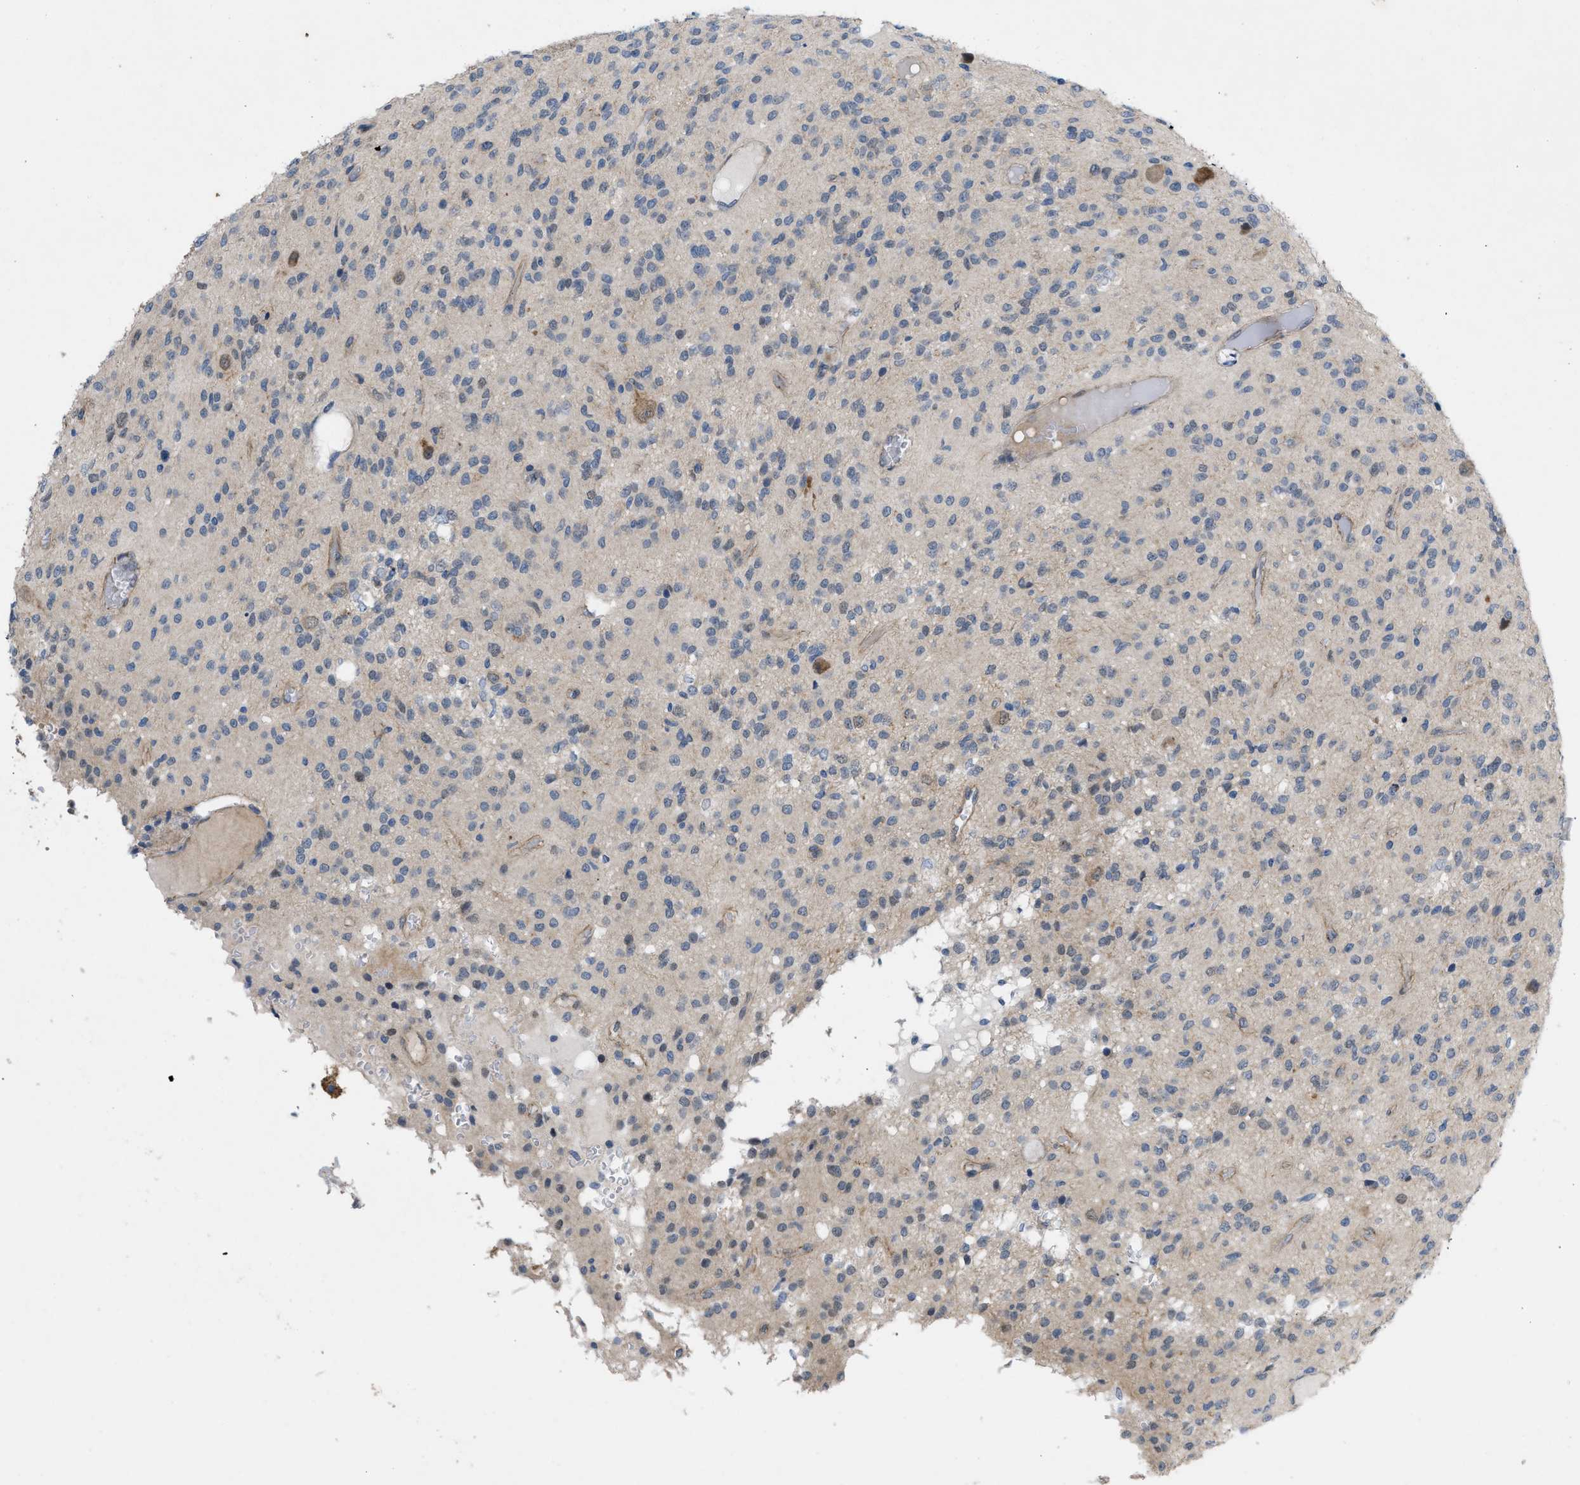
{"staining": {"intensity": "negative", "quantity": "none", "location": "none"}, "tissue": "glioma", "cell_type": "Tumor cells", "image_type": "cancer", "snomed": [{"axis": "morphology", "description": "Glioma, malignant, High grade"}, {"axis": "topography", "description": "Brain"}], "caption": "Tumor cells show no significant protein staining in malignant high-grade glioma. (DAB immunohistochemistry (IHC) with hematoxylin counter stain).", "gene": "NDEL1", "patient": {"sex": "female", "age": 59}}